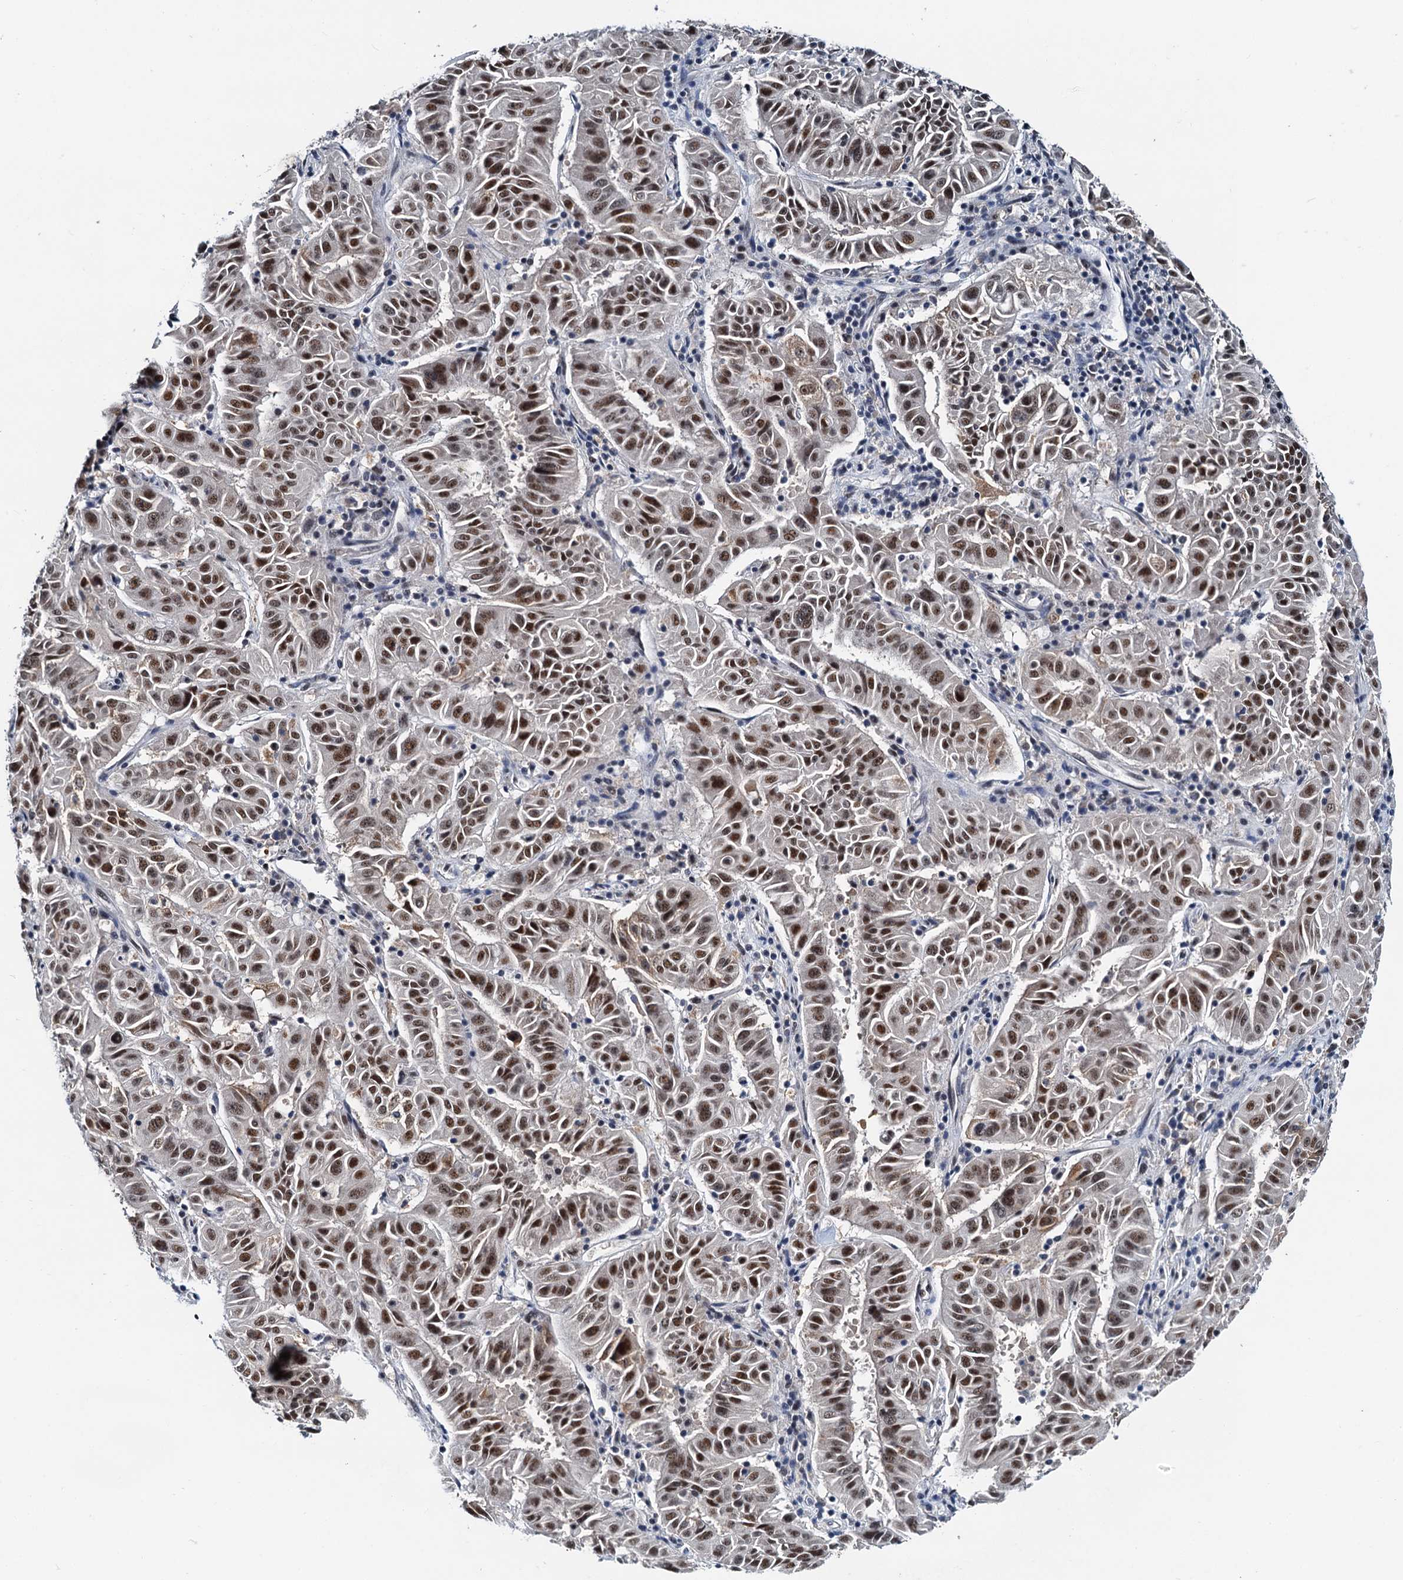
{"staining": {"intensity": "moderate", "quantity": ">75%", "location": "nuclear"}, "tissue": "pancreatic cancer", "cell_type": "Tumor cells", "image_type": "cancer", "snomed": [{"axis": "morphology", "description": "Adenocarcinoma, NOS"}, {"axis": "topography", "description": "Pancreas"}], "caption": "Adenocarcinoma (pancreatic) tissue reveals moderate nuclear staining in approximately >75% of tumor cells, visualized by immunohistochemistry.", "gene": "SNRPD1", "patient": {"sex": "male", "age": 63}}